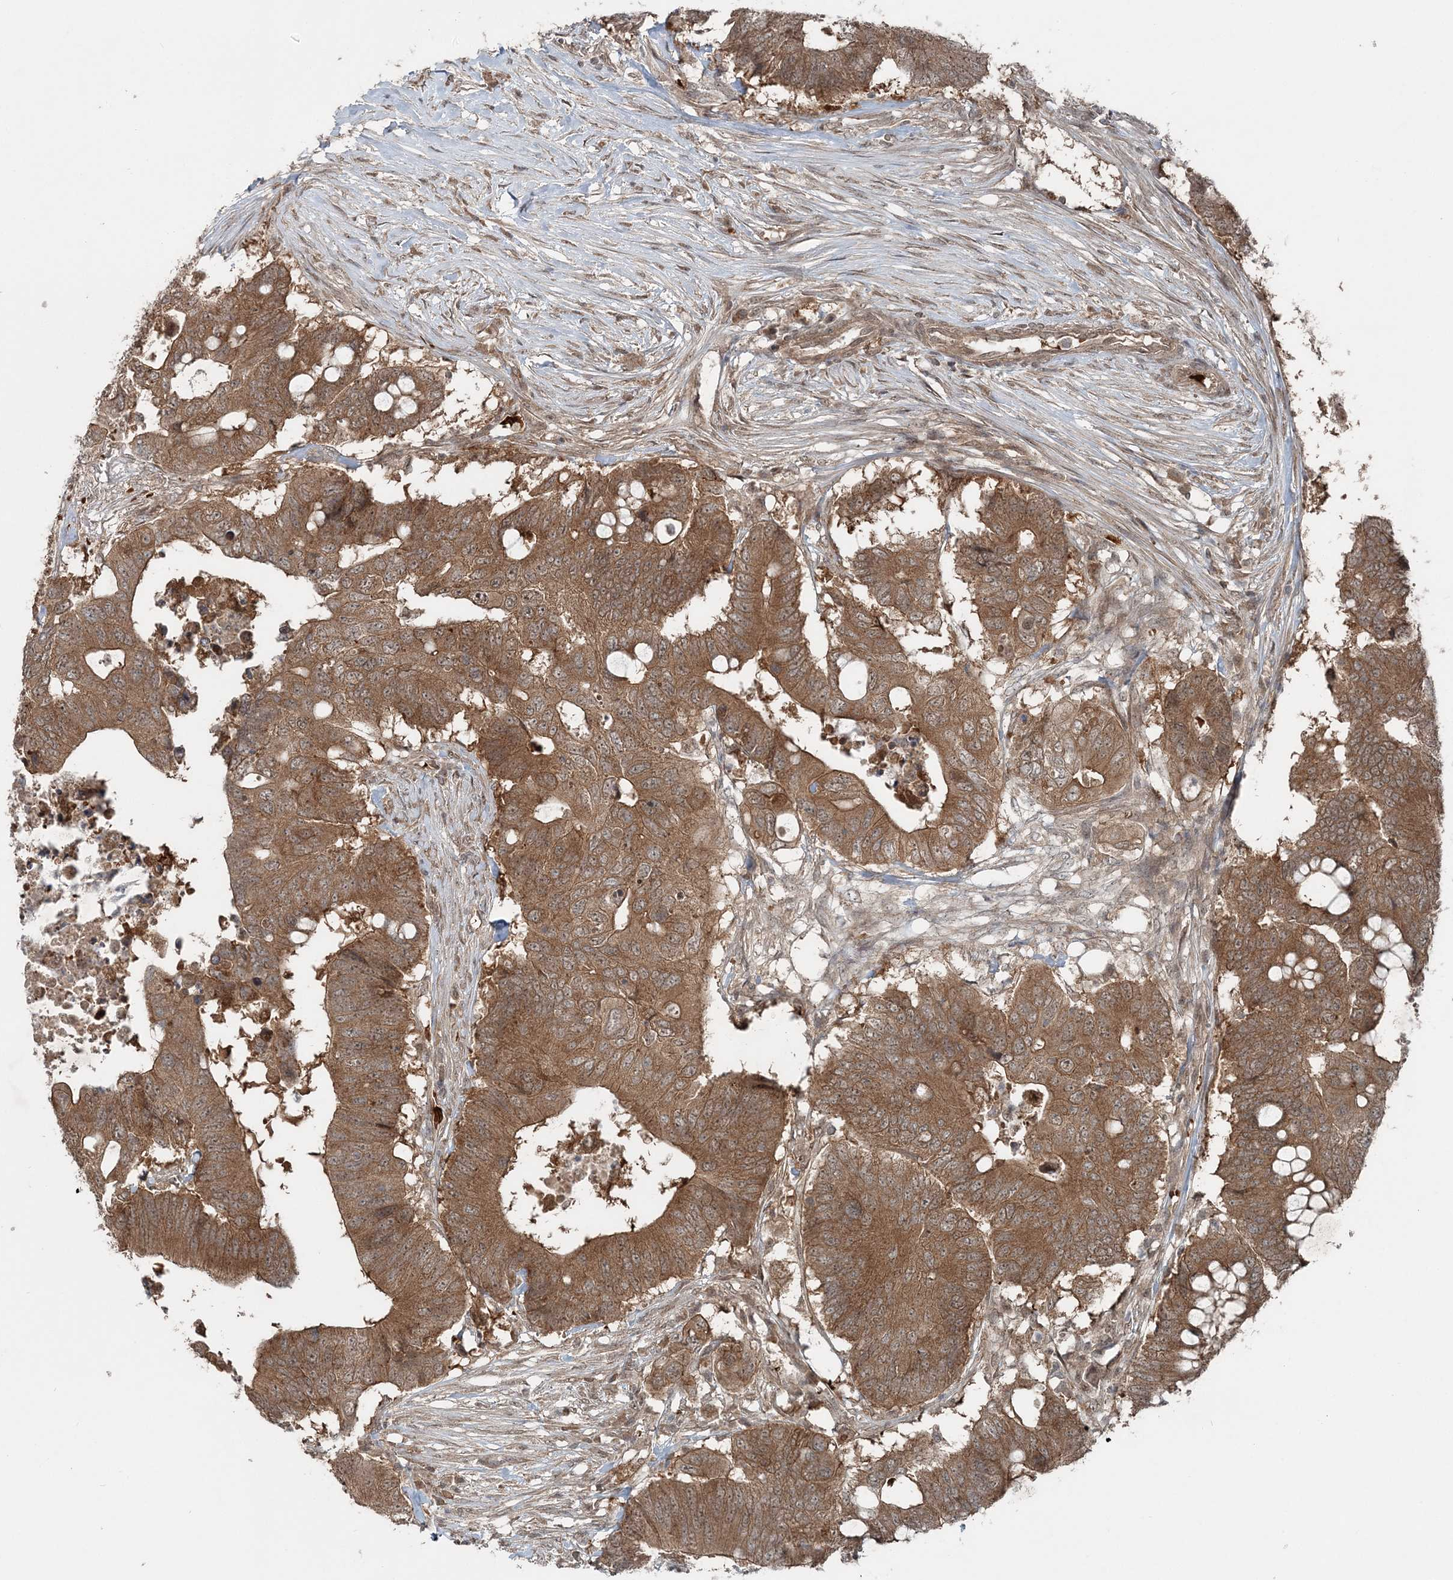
{"staining": {"intensity": "moderate", "quantity": ">75%", "location": "cytoplasmic/membranous"}, "tissue": "colorectal cancer", "cell_type": "Tumor cells", "image_type": "cancer", "snomed": [{"axis": "morphology", "description": "Adenocarcinoma, NOS"}, {"axis": "topography", "description": "Colon"}], "caption": "Immunohistochemistry (DAB (3,3'-diaminobenzidine)) staining of colorectal adenocarcinoma demonstrates moderate cytoplasmic/membranous protein expression in approximately >75% of tumor cells. Using DAB (brown) and hematoxylin (blue) stains, captured at high magnification using brightfield microscopy.", "gene": "FBXL17", "patient": {"sex": "male", "age": 71}}